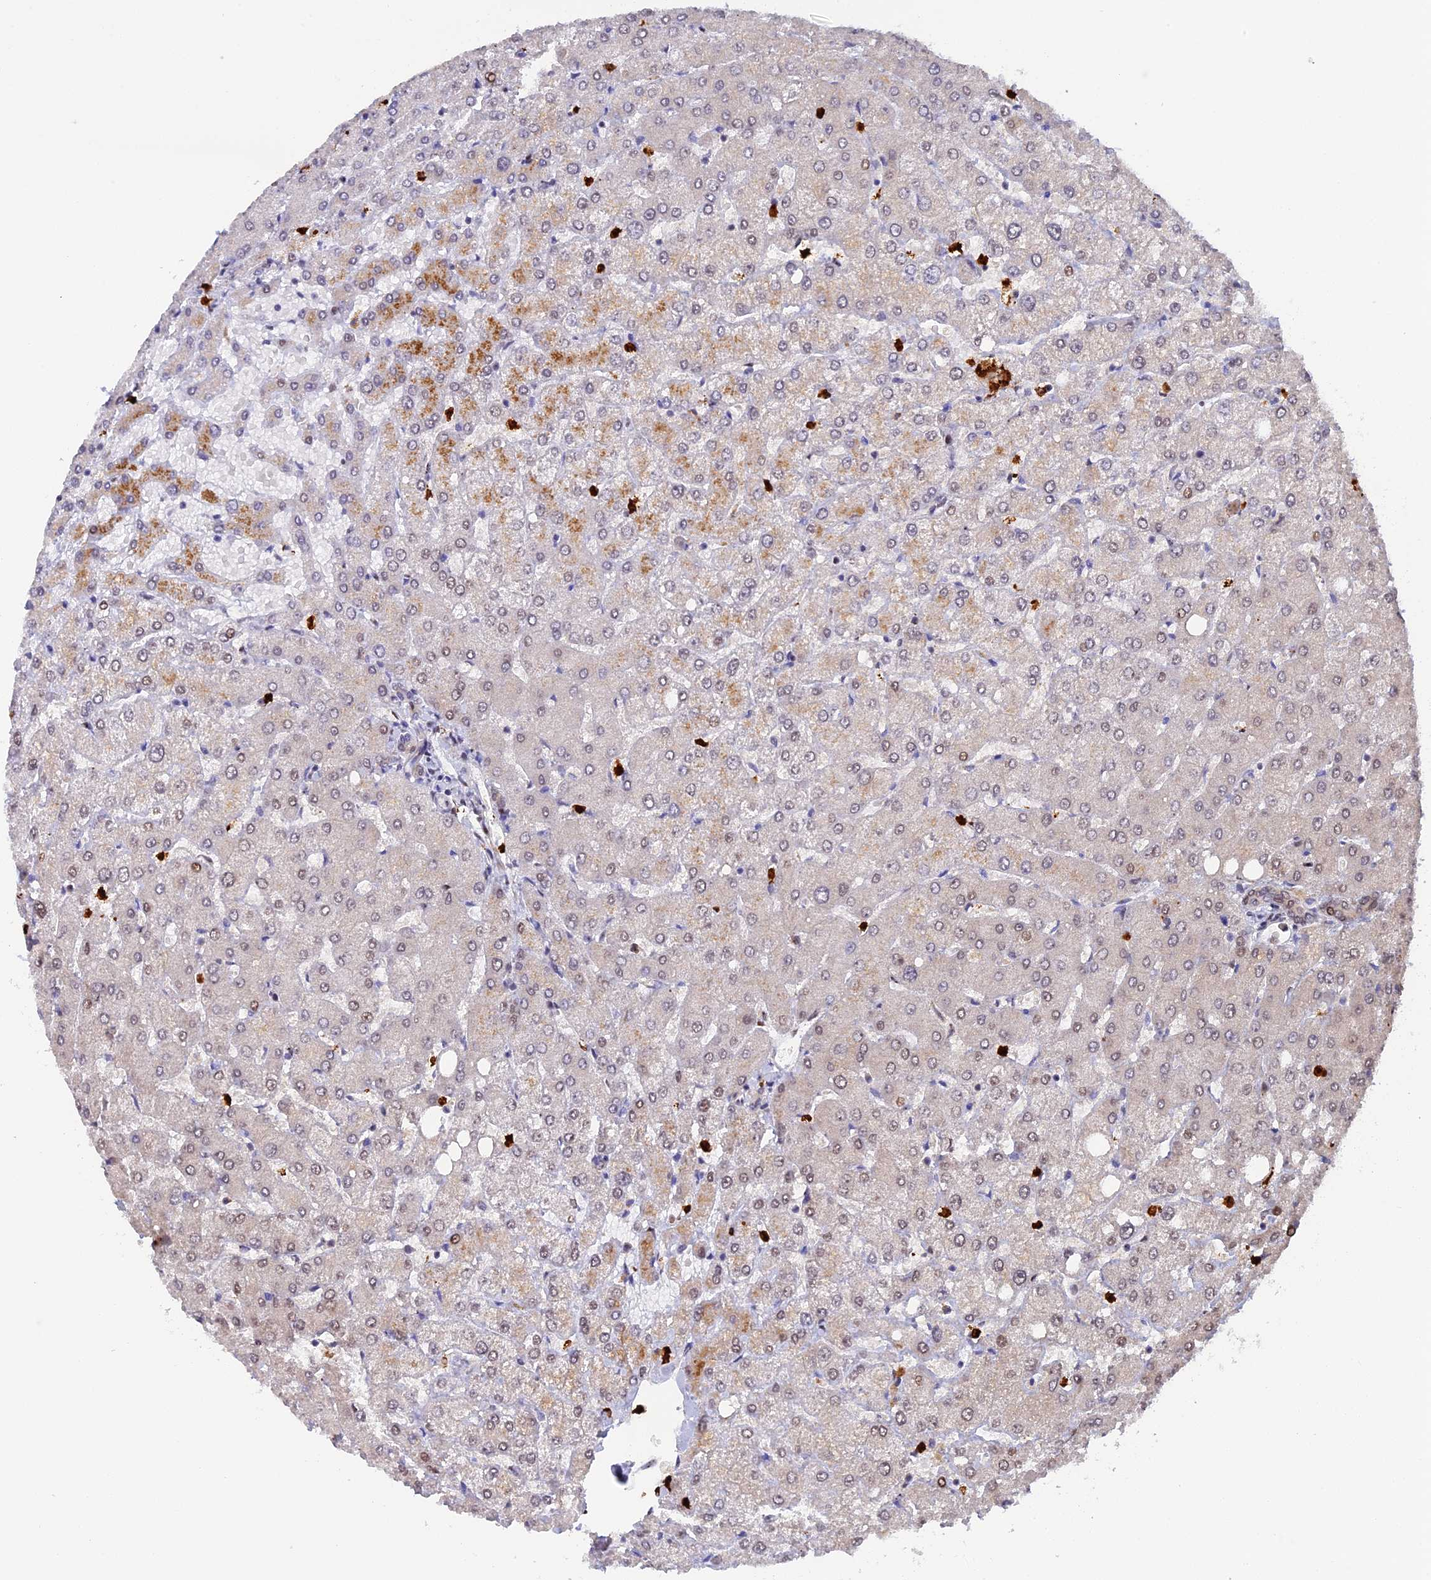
{"staining": {"intensity": "weak", "quantity": "25%-75%", "location": "nuclear"}, "tissue": "liver", "cell_type": "Cholangiocytes", "image_type": "normal", "snomed": [{"axis": "morphology", "description": "Normal tissue, NOS"}, {"axis": "topography", "description": "Liver"}], "caption": "Brown immunohistochemical staining in normal human liver reveals weak nuclear staining in approximately 25%-75% of cholangiocytes.", "gene": "SLC26A1", "patient": {"sex": "female", "age": 54}}